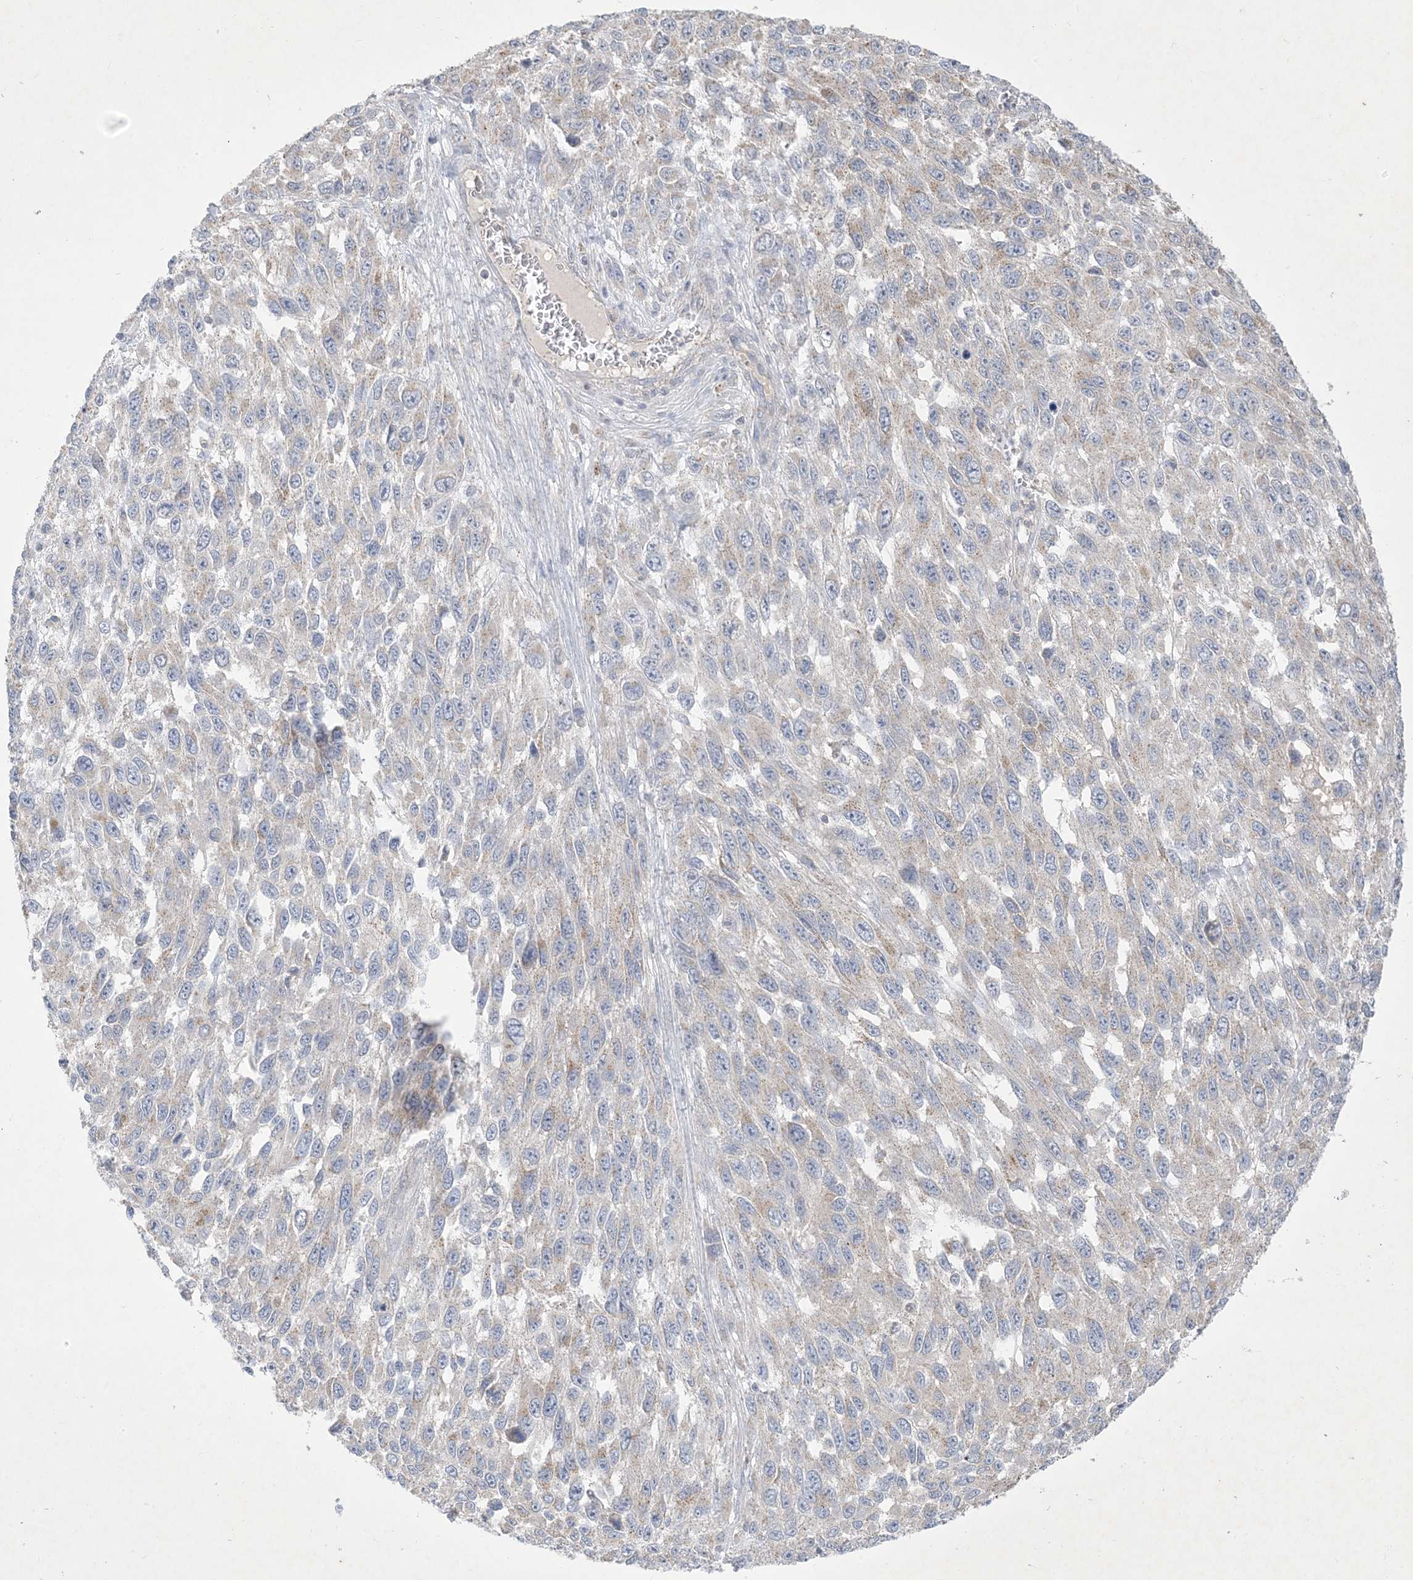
{"staining": {"intensity": "negative", "quantity": "none", "location": "none"}, "tissue": "melanoma", "cell_type": "Tumor cells", "image_type": "cancer", "snomed": [{"axis": "morphology", "description": "Malignant melanoma, NOS"}, {"axis": "topography", "description": "Skin"}], "caption": "High magnification brightfield microscopy of melanoma stained with DAB (3,3'-diaminobenzidine) (brown) and counterstained with hematoxylin (blue): tumor cells show no significant staining.", "gene": "CCDC14", "patient": {"sex": "female", "age": 96}}